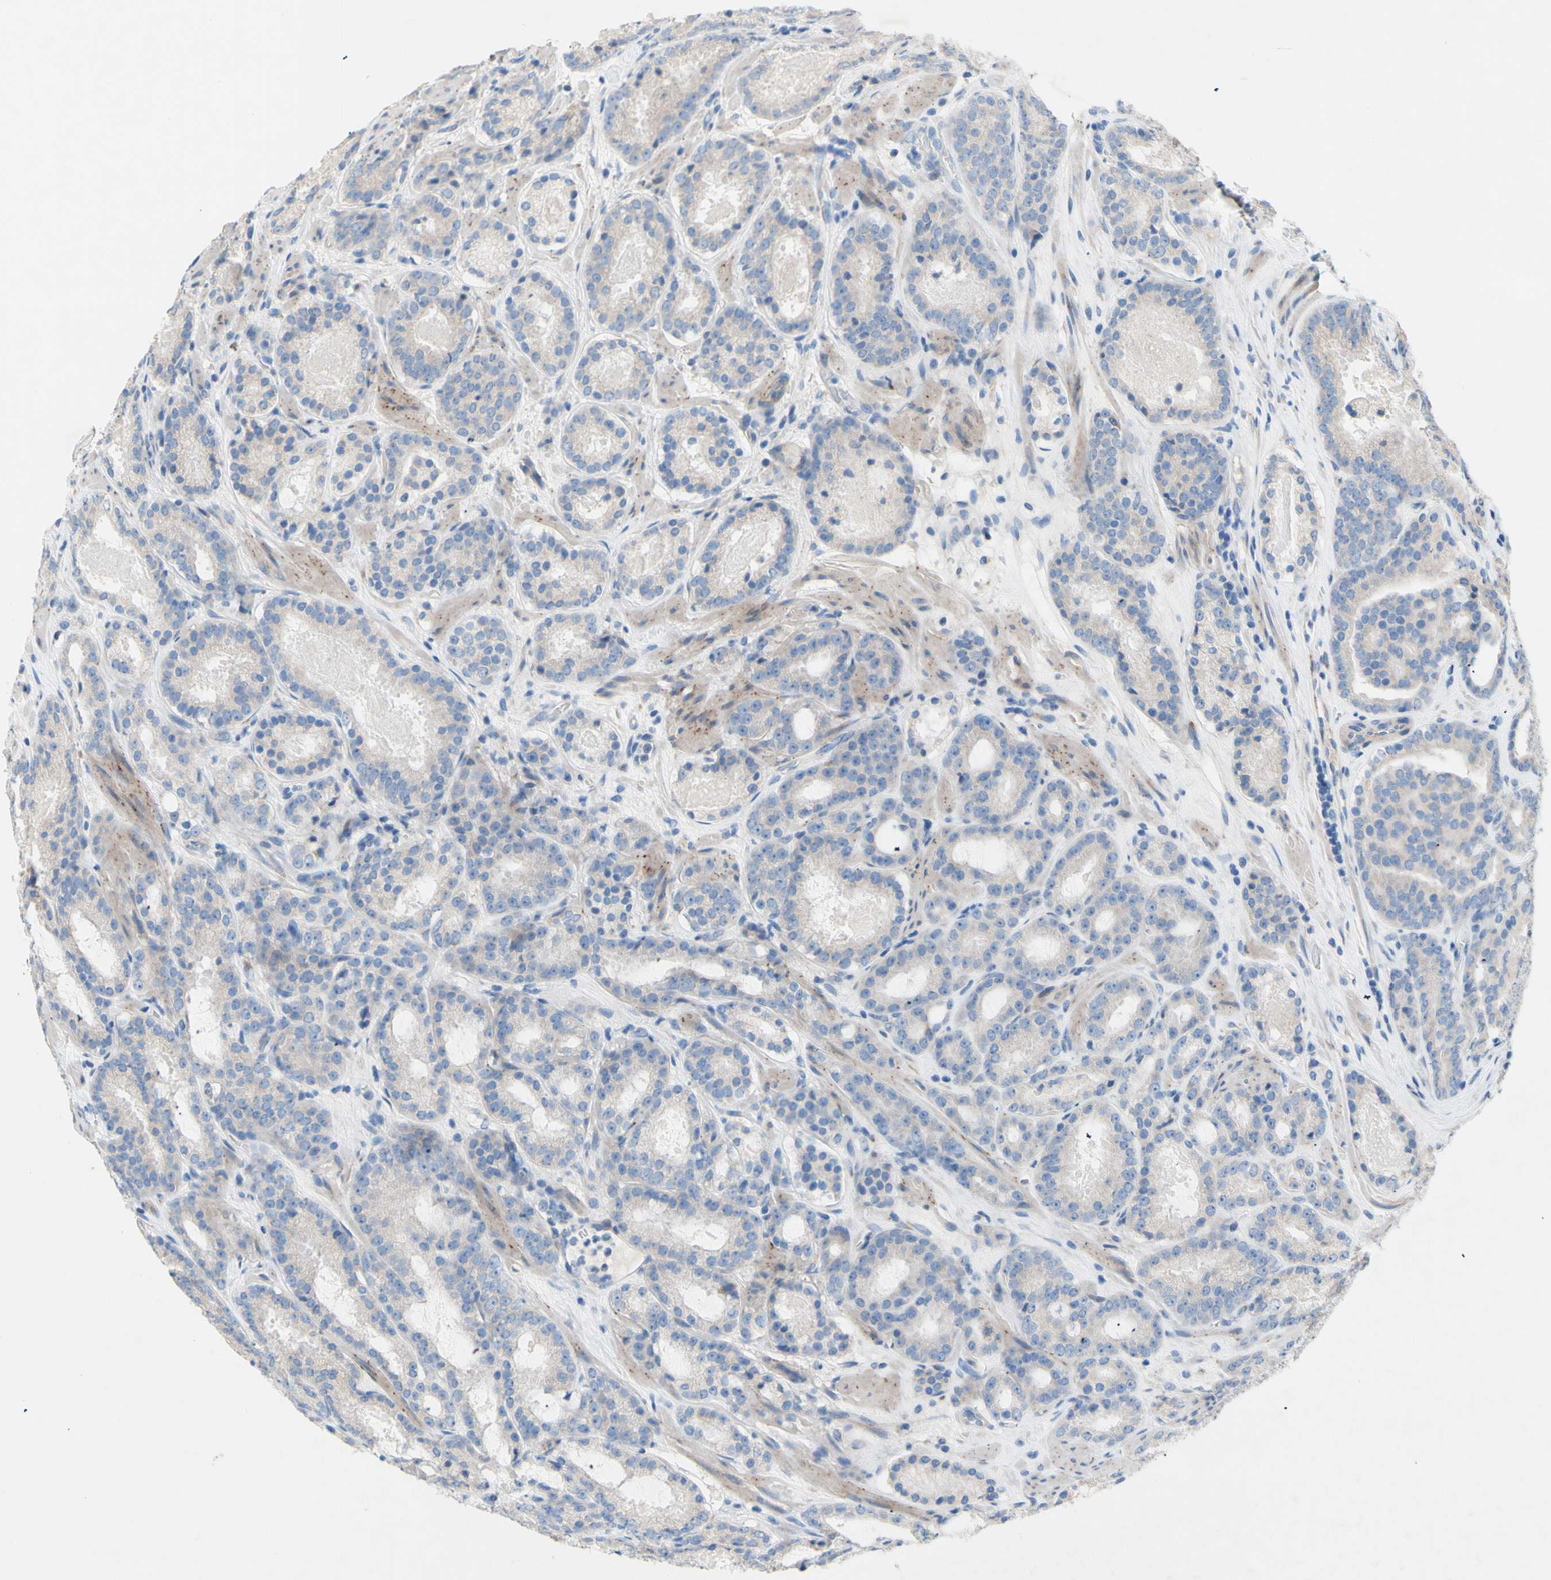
{"staining": {"intensity": "negative", "quantity": "none", "location": "none"}, "tissue": "prostate cancer", "cell_type": "Tumor cells", "image_type": "cancer", "snomed": [{"axis": "morphology", "description": "Adenocarcinoma, Low grade"}, {"axis": "topography", "description": "Prostate"}], "caption": "There is no significant positivity in tumor cells of adenocarcinoma (low-grade) (prostate). The staining was performed using DAB (3,3'-diaminobenzidine) to visualize the protein expression in brown, while the nuclei were stained in blue with hematoxylin (Magnification: 20x).", "gene": "TMIGD2", "patient": {"sex": "male", "age": 69}}